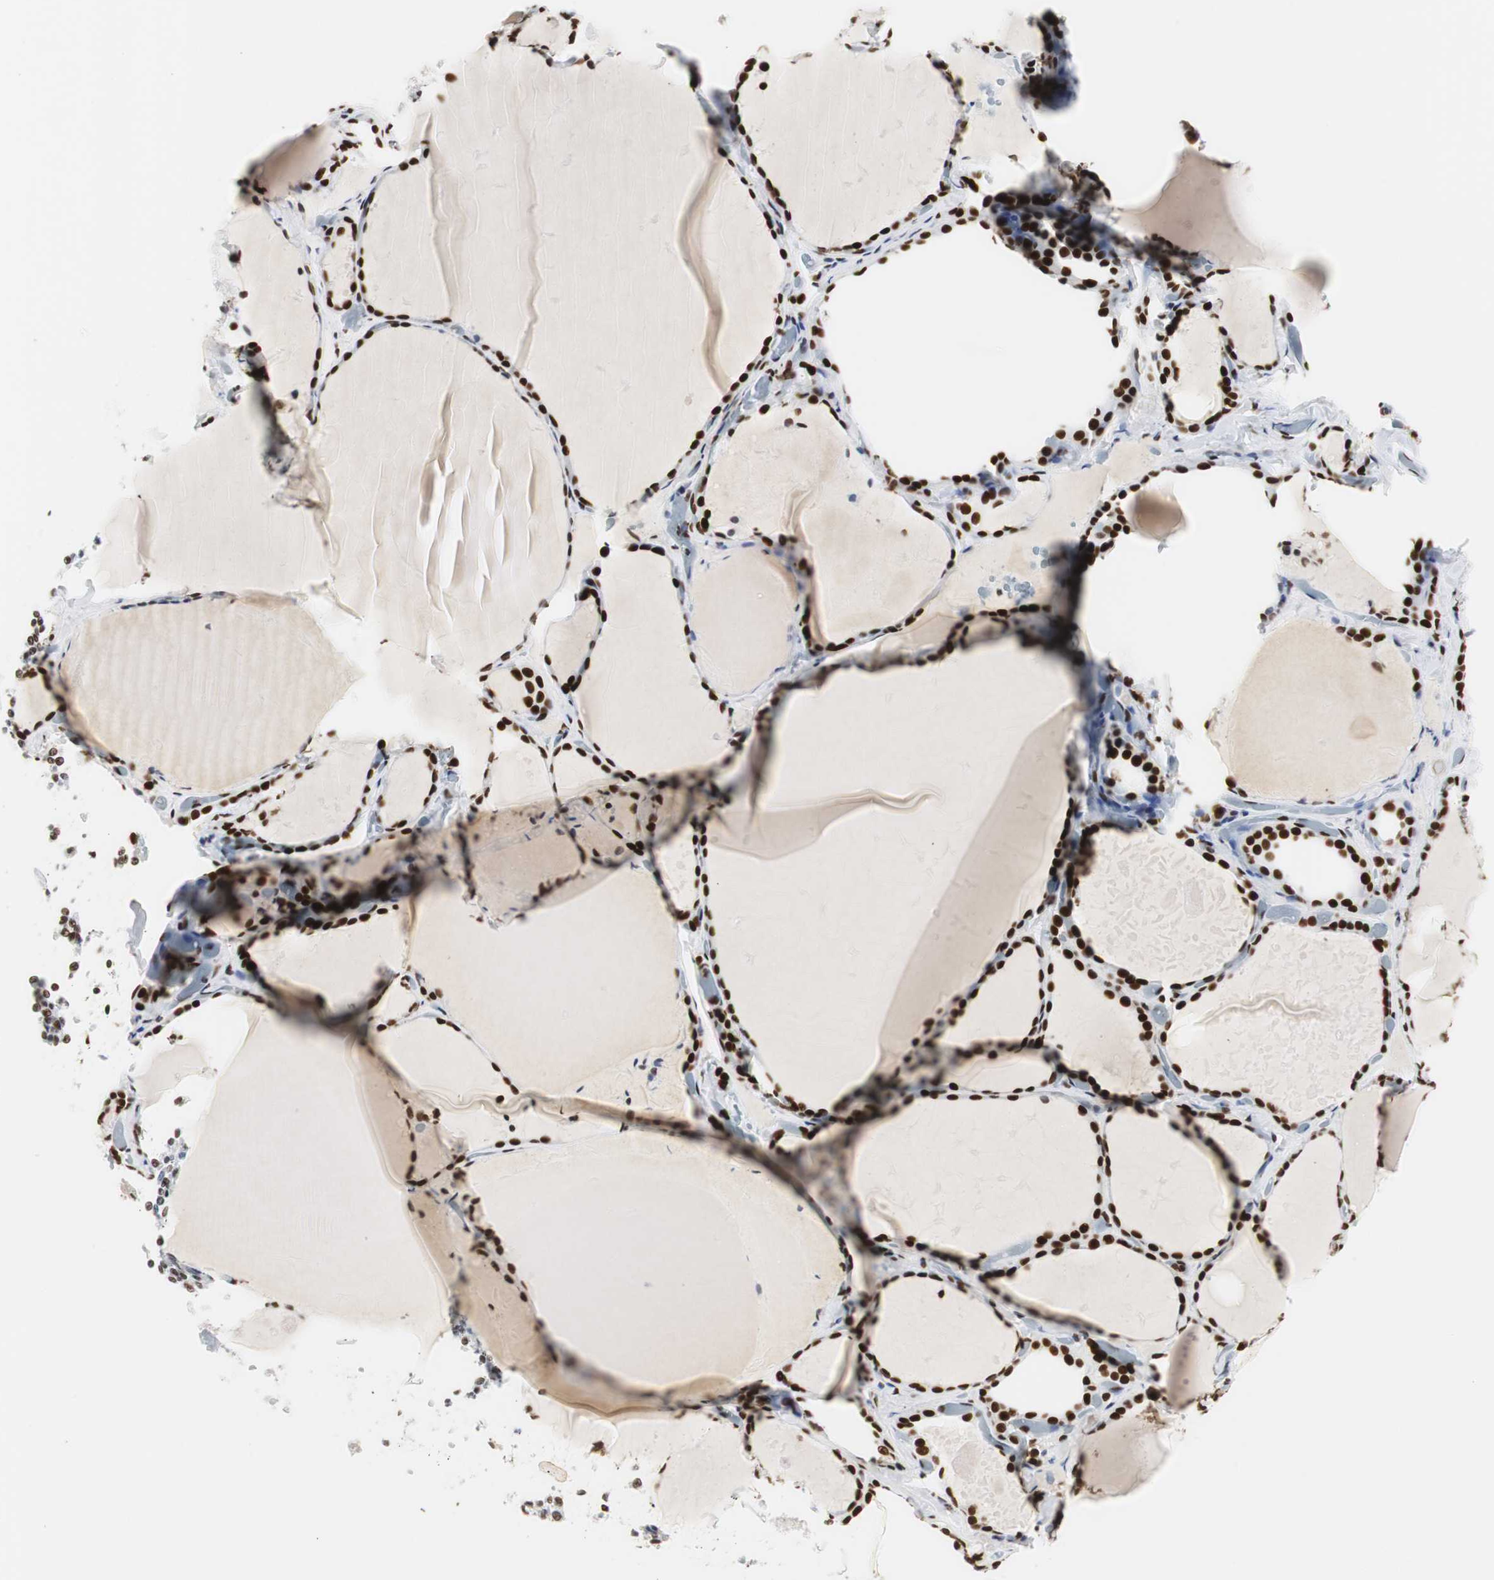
{"staining": {"intensity": "strong", "quantity": "25%-75%", "location": "nuclear"}, "tissue": "thyroid gland", "cell_type": "Glandular cells", "image_type": "normal", "snomed": [{"axis": "morphology", "description": "Normal tissue, NOS"}, {"axis": "topography", "description": "Thyroid gland"}], "caption": "Unremarkable thyroid gland shows strong nuclear staining in approximately 25%-75% of glandular cells, visualized by immunohistochemistry.", "gene": "HNRNPH2", "patient": {"sex": "female", "age": 22}}